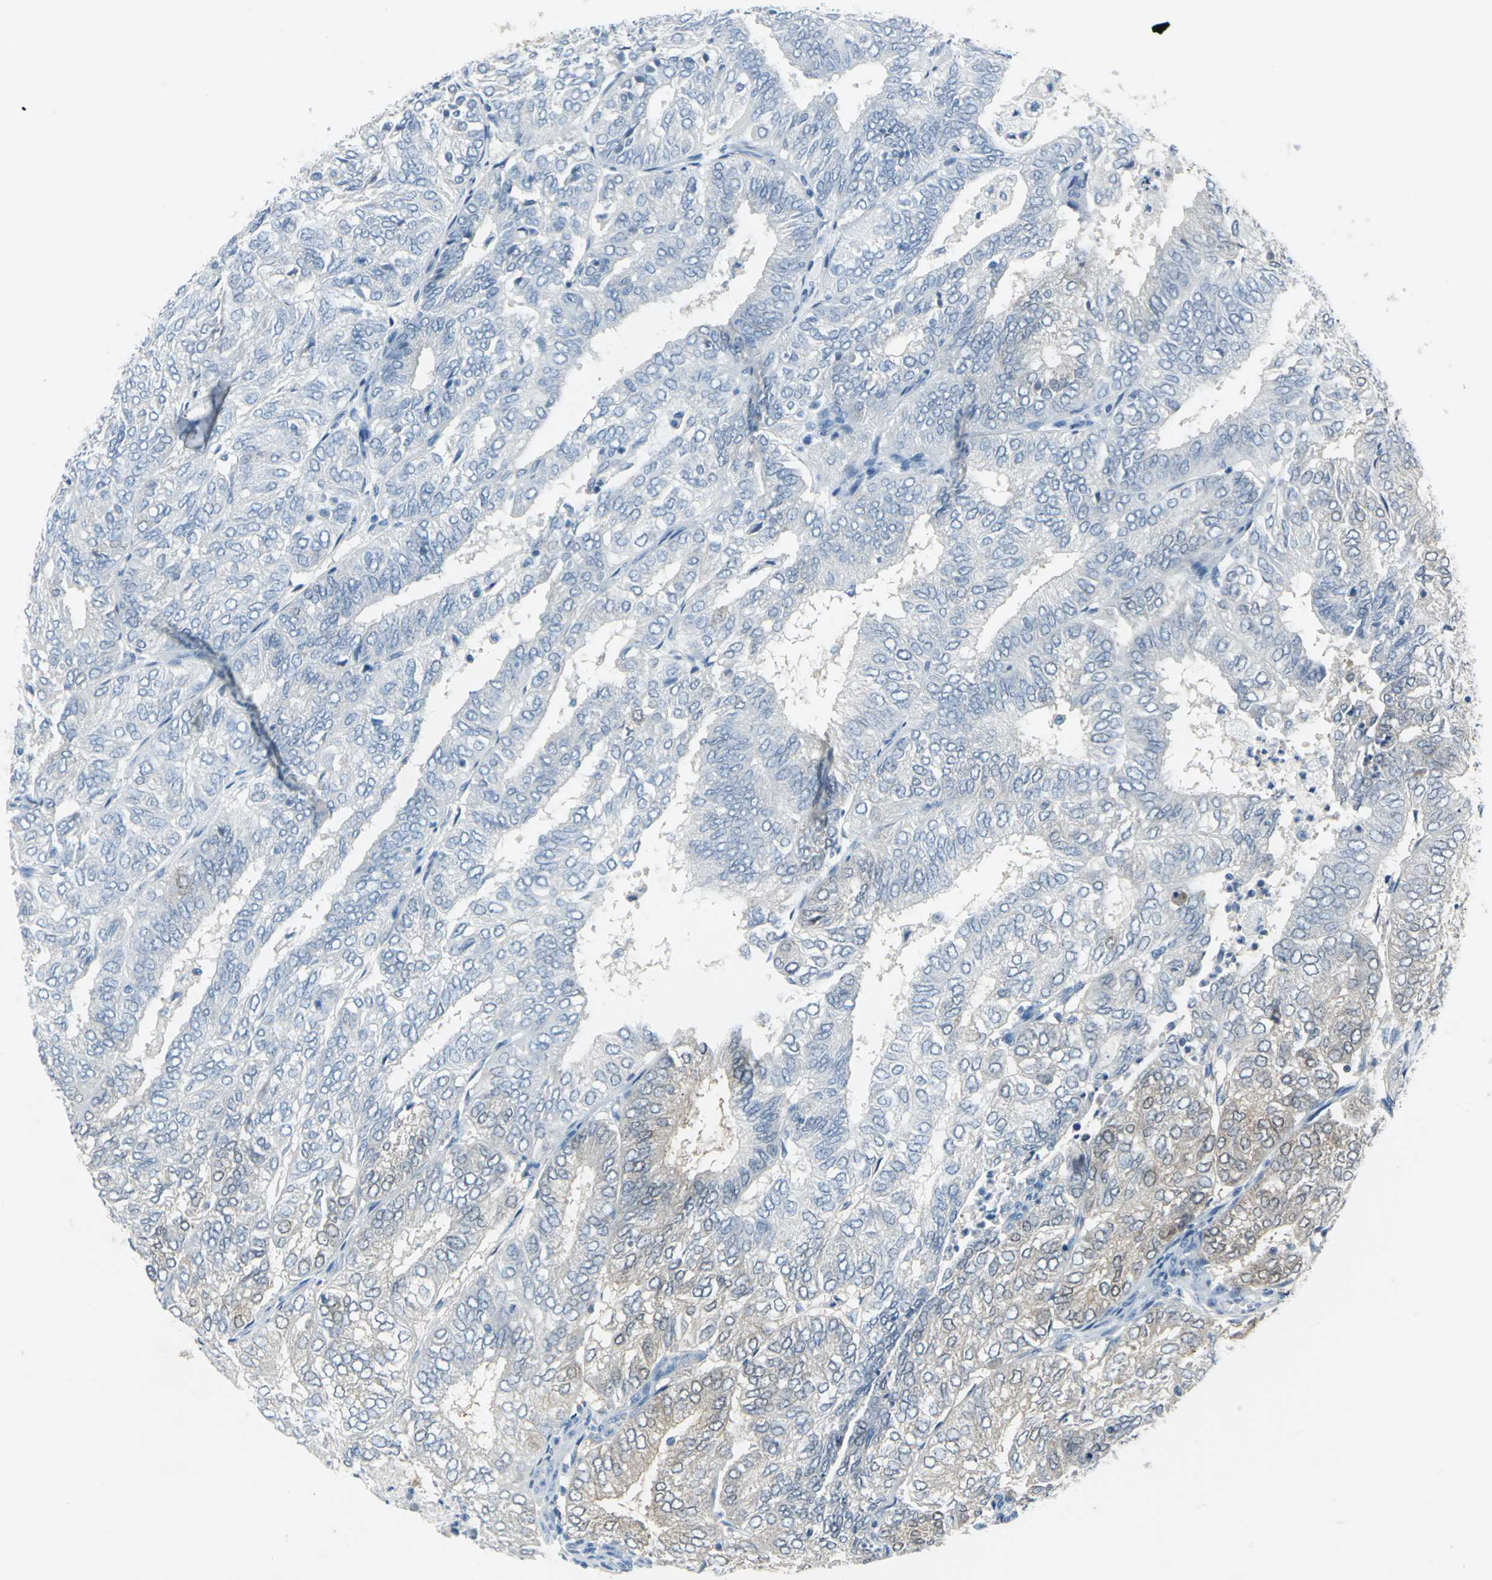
{"staining": {"intensity": "weak", "quantity": "<25%", "location": "cytoplasmic/membranous"}, "tissue": "endometrial cancer", "cell_type": "Tumor cells", "image_type": "cancer", "snomed": [{"axis": "morphology", "description": "Adenocarcinoma, NOS"}, {"axis": "topography", "description": "Uterus"}], "caption": "Immunohistochemistry (IHC) image of human endometrial adenocarcinoma stained for a protein (brown), which displays no positivity in tumor cells. Nuclei are stained in blue.", "gene": "SFN", "patient": {"sex": "female", "age": 60}}